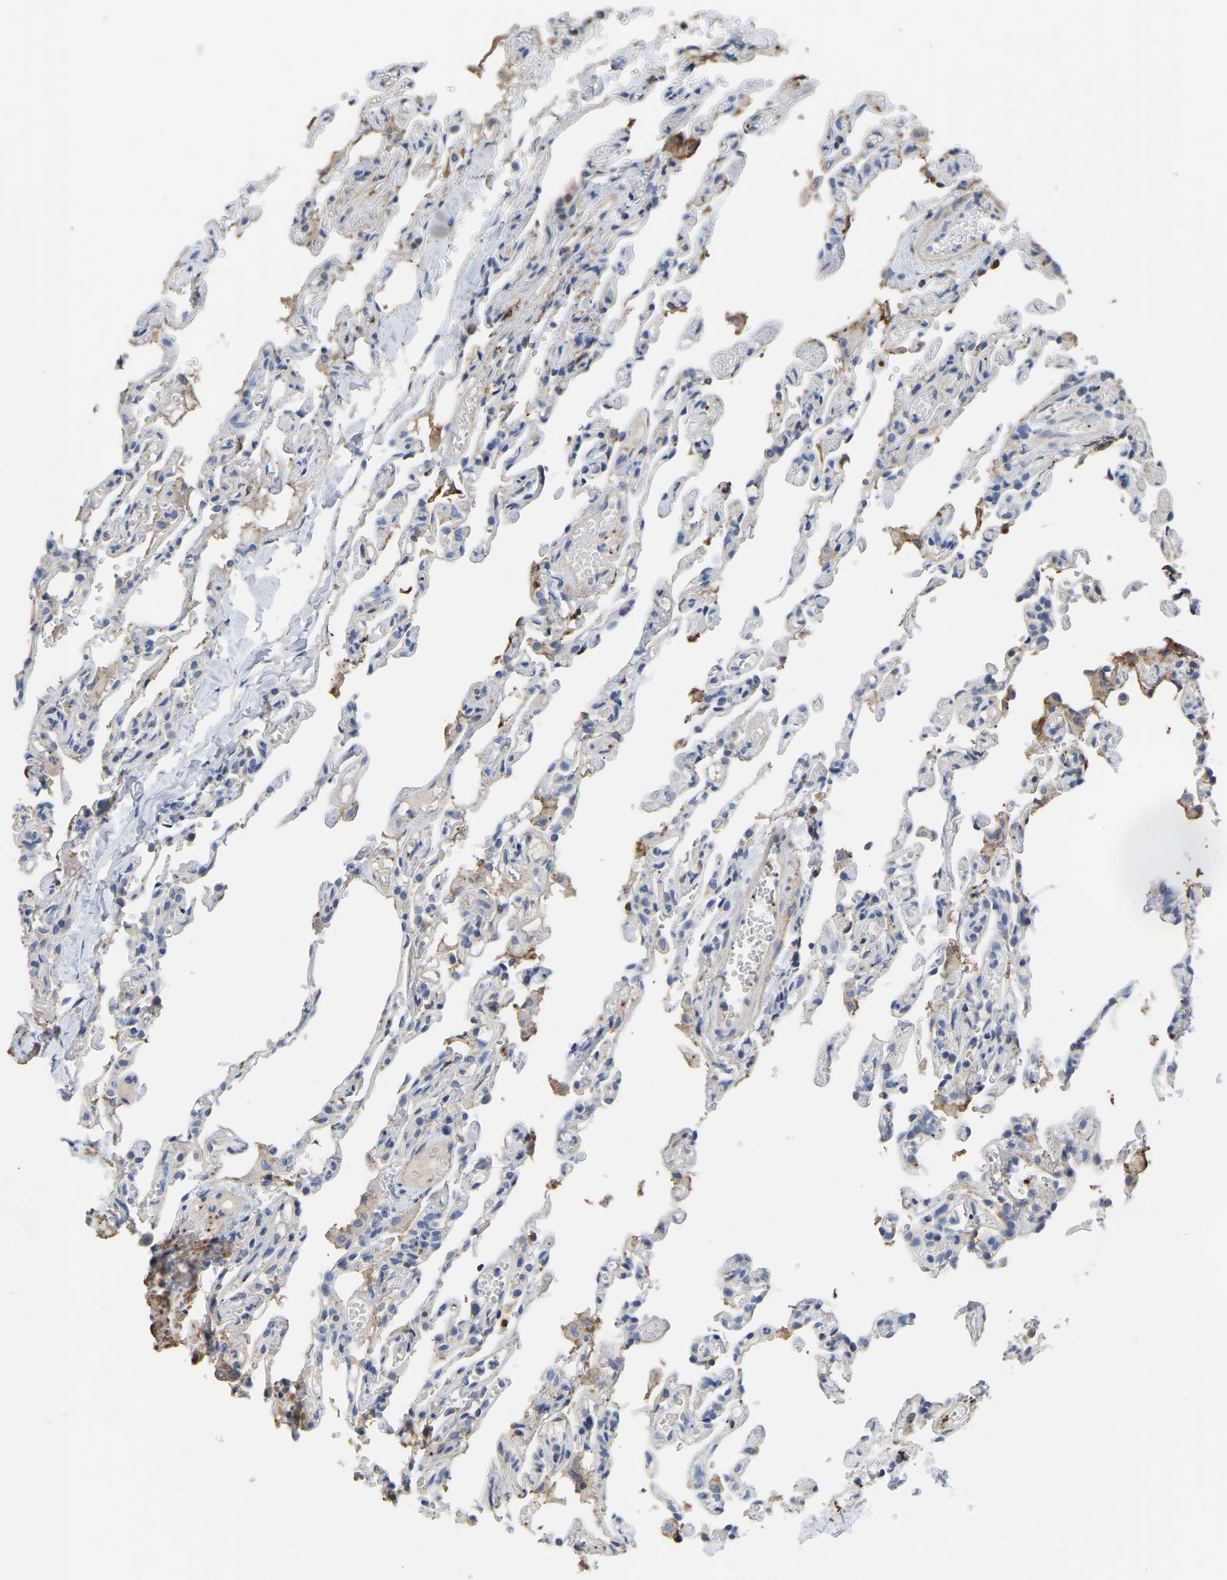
{"staining": {"intensity": "weak", "quantity": "<25%", "location": "cytoplasmic/membranous"}, "tissue": "lung", "cell_type": "Alveolar cells", "image_type": "normal", "snomed": [{"axis": "morphology", "description": "Normal tissue, NOS"}, {"axis": "topography", "description": "Lung"}], "caption": "This photomicrograph is of unremarkable lung stained with IHC to label a protein in brown with the nuclei are counter-stained blue. There is no expression in alveolar cells.", "gene": "ZNF449", "patient": {"sex": "male", "age": 21}}